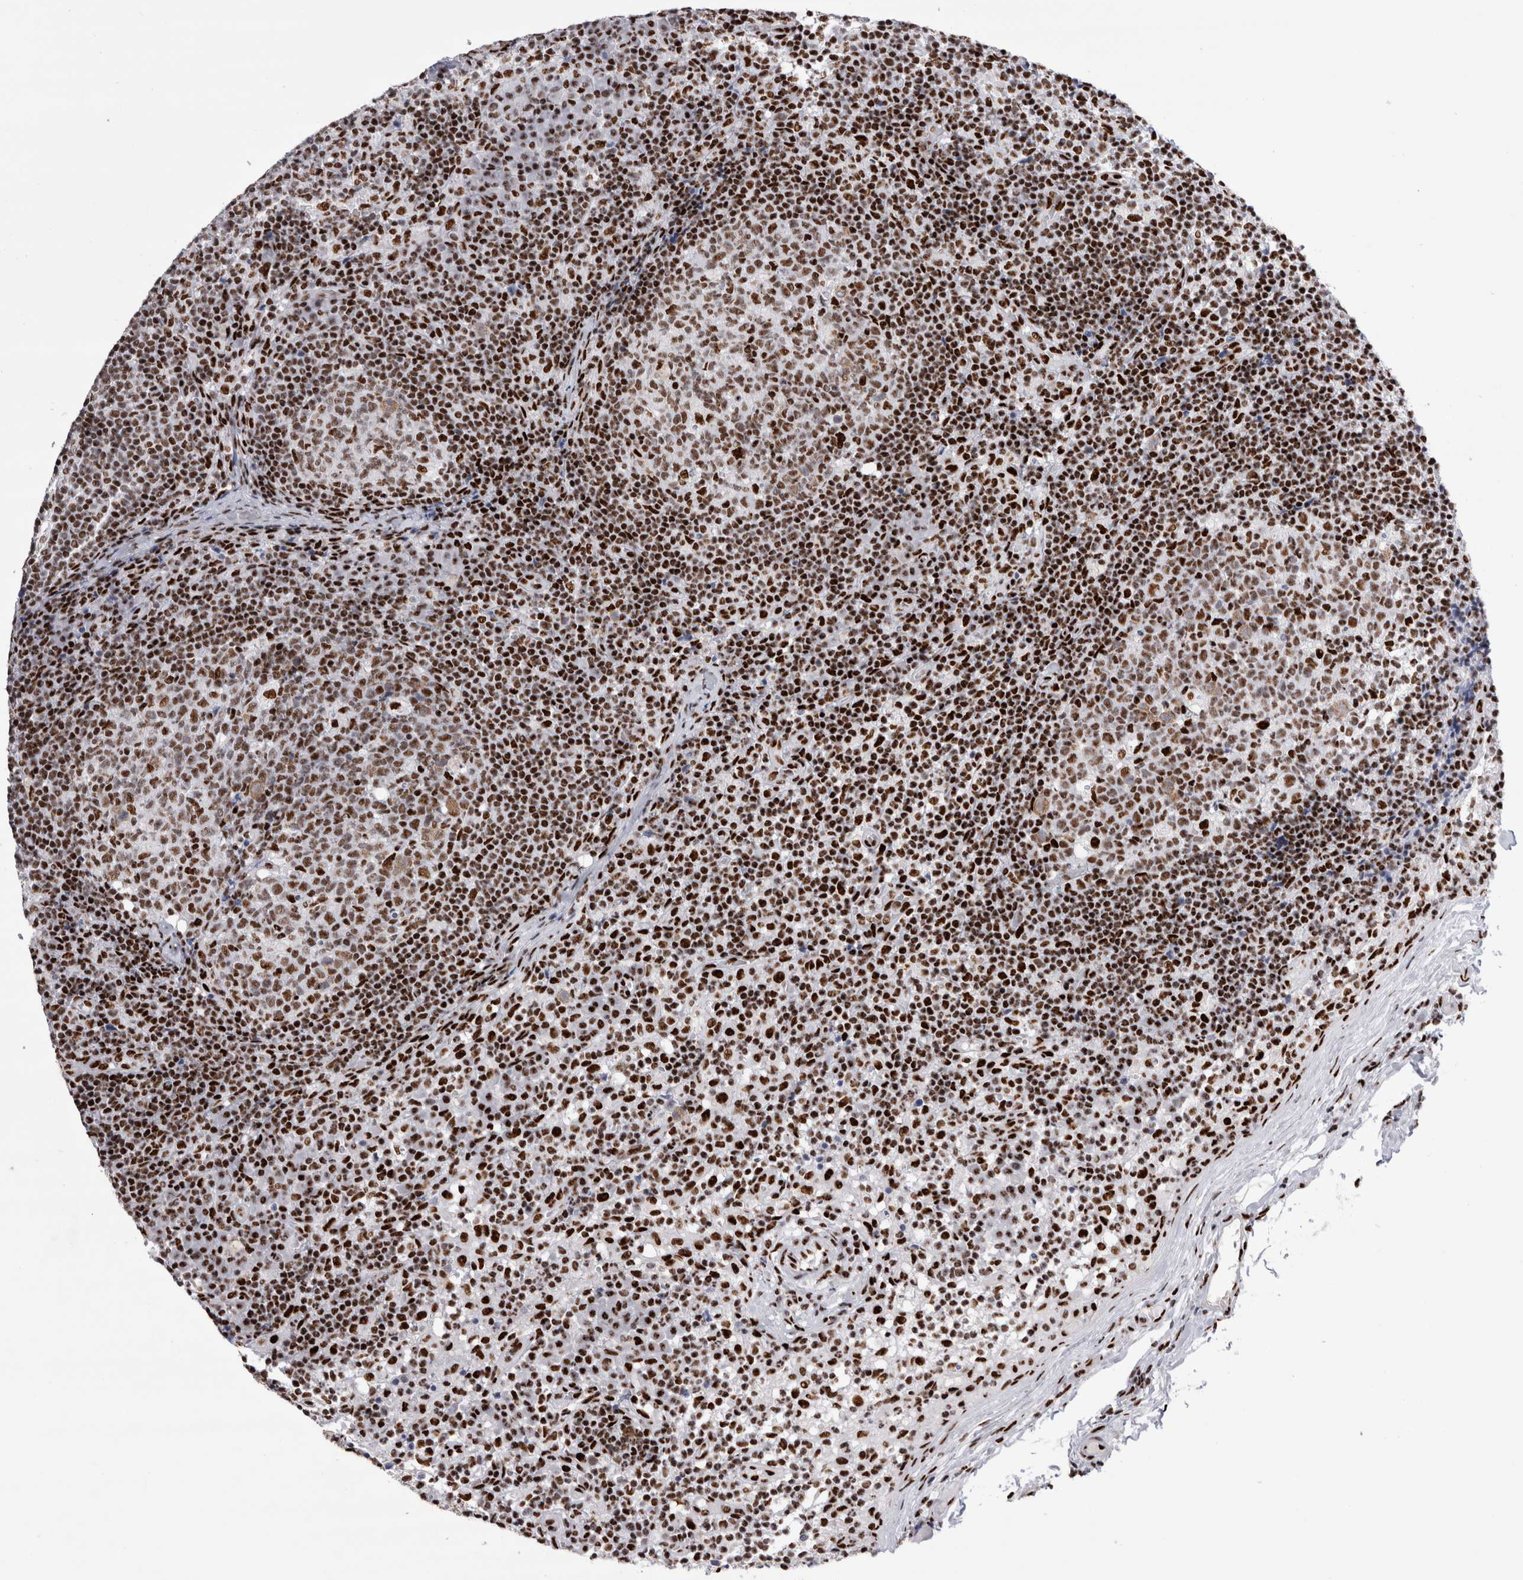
{"staining": {"intensity": "strong", "quantity": ">75%", "location": "nuclear"}, "tissue": "lymph node", "cell_type": "Germinal center cells", "image_type": "normal", "snomed": [{"axis": "morphology", "description": "Normal tissue, NOS"}, {"axis": "morphology", "description": "Inflammation, NOS"}, {"axis": "topography", "description": "Lymph node"}], "caption": "DAB (3,3'-diaminobenzidine) immunohistochemical staining of benign human lymph node reveals strong nuclear protein positivity in approximately >75% of germinal center cells.", "gene": "RBM6", "patient": {"sex": "male", "age": 55}}